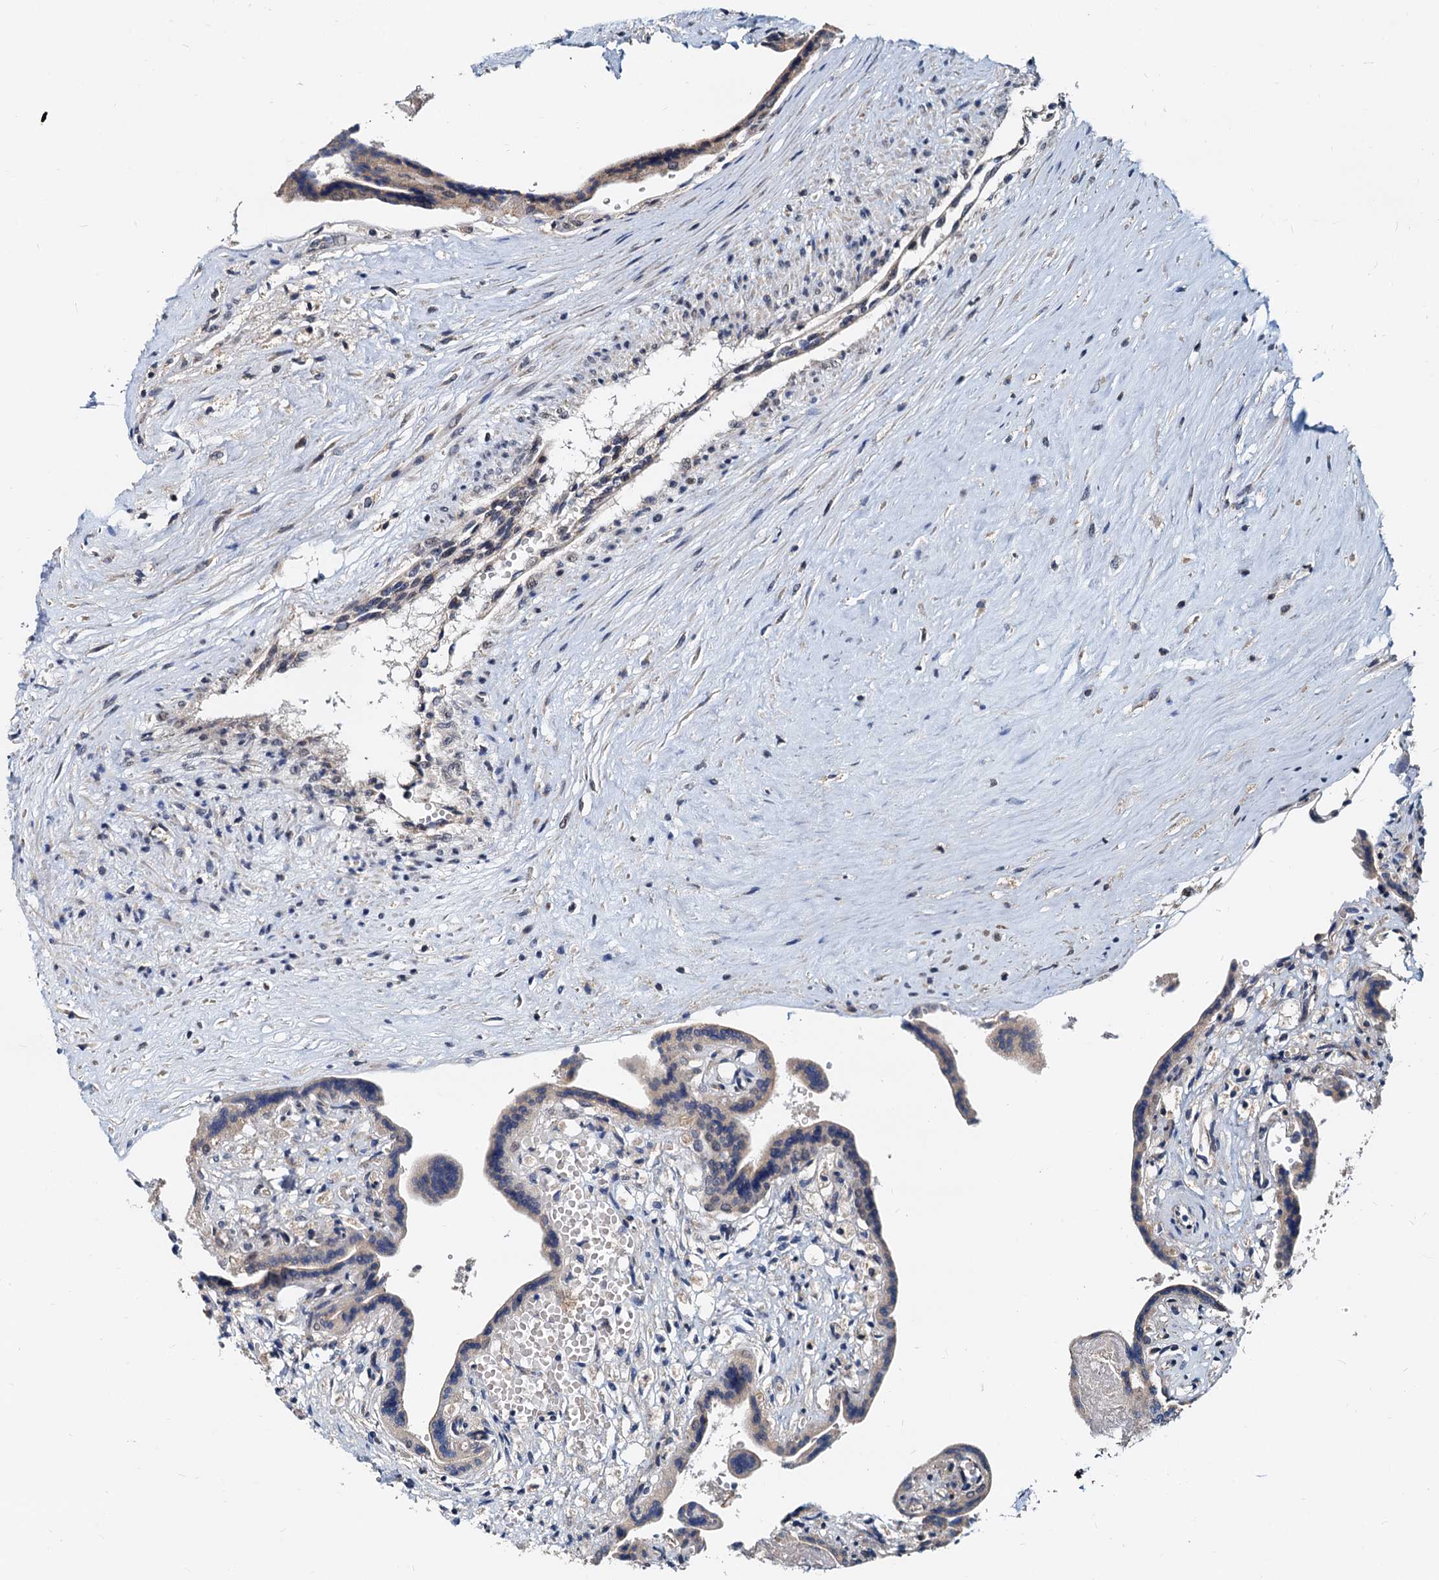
{"staining": {"intensity": "moderate", "quantity": "25%-75%", "location": "cytoplasmic/membranous"}, "tissue": "placenta", "cell_type": "Decidual cells", "image_type": "normal", "snomed": [{"axis": "morphology", "description": "Normal tissue, NOS"}, {"axis": "topography", "description": "Placenta"}], "caption": "Immunohistochemical staining of unremarkable human placenta reveals moderate cytoplasmic/membranous protein expression in approximately 25%-75% of decidual cells.", "gene": "MCMBP", "patient": {"sex": "female", "age": 37}}